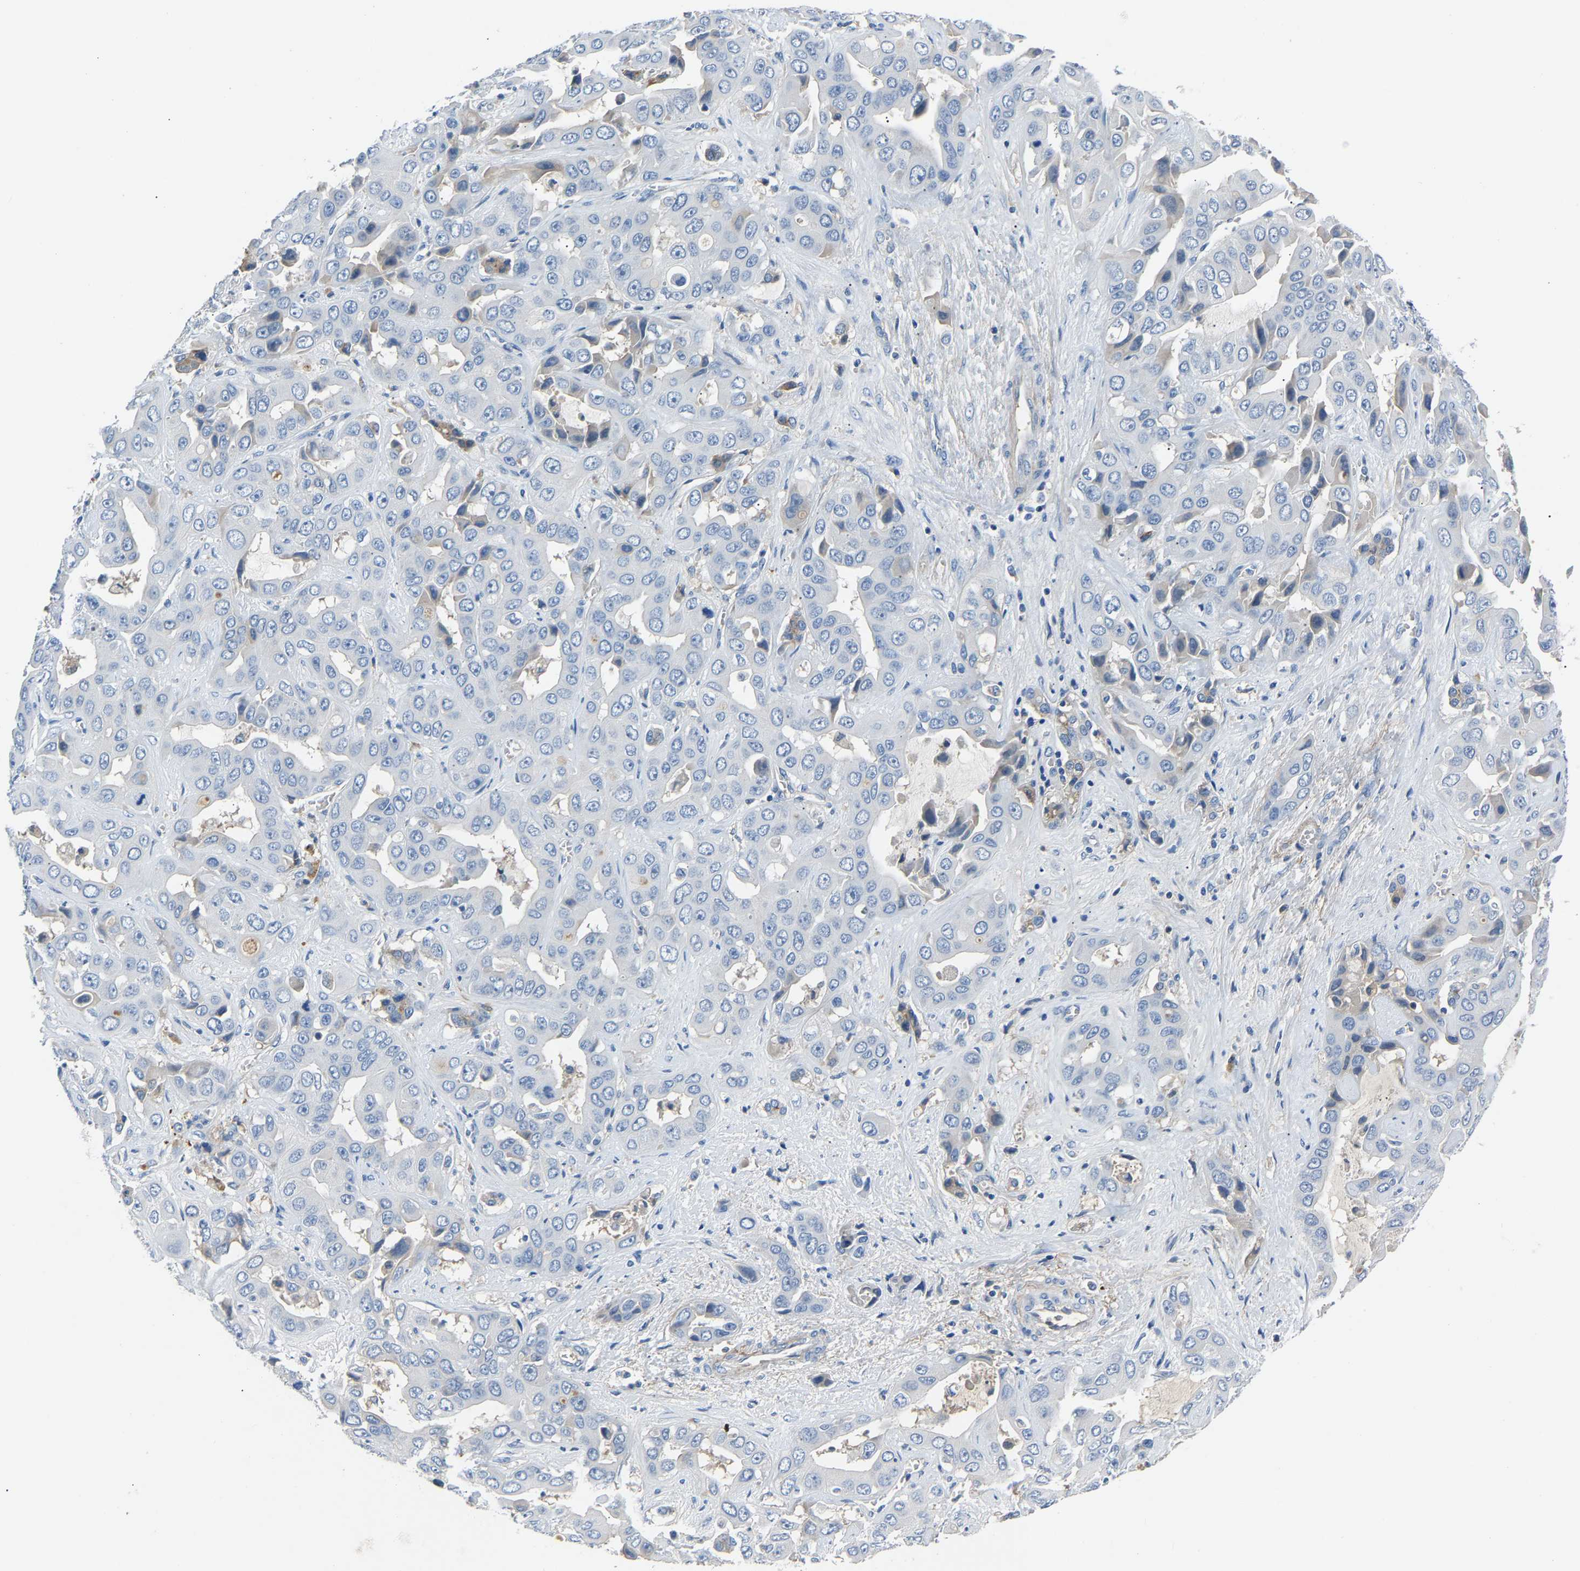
{"staining": {"intensity": "negative", "quantity": "none", "location": "none"}, "tissue": "liver cancer", "cell_type": "Tumor cells", "image_type": "cancer", "snomed": [{"axis": "morphology", "description": "Cholangiocarcinoma"}, {"axis": "topography", "description": "Liver"}], "caption": "An immunohistochemistry (IHC) histopathology image of liver cancer is shown. There is no staining in tumor cells of liver cancer.", "gene": "DNAAF5", "patient": {"sex": "female", "age": 52}}